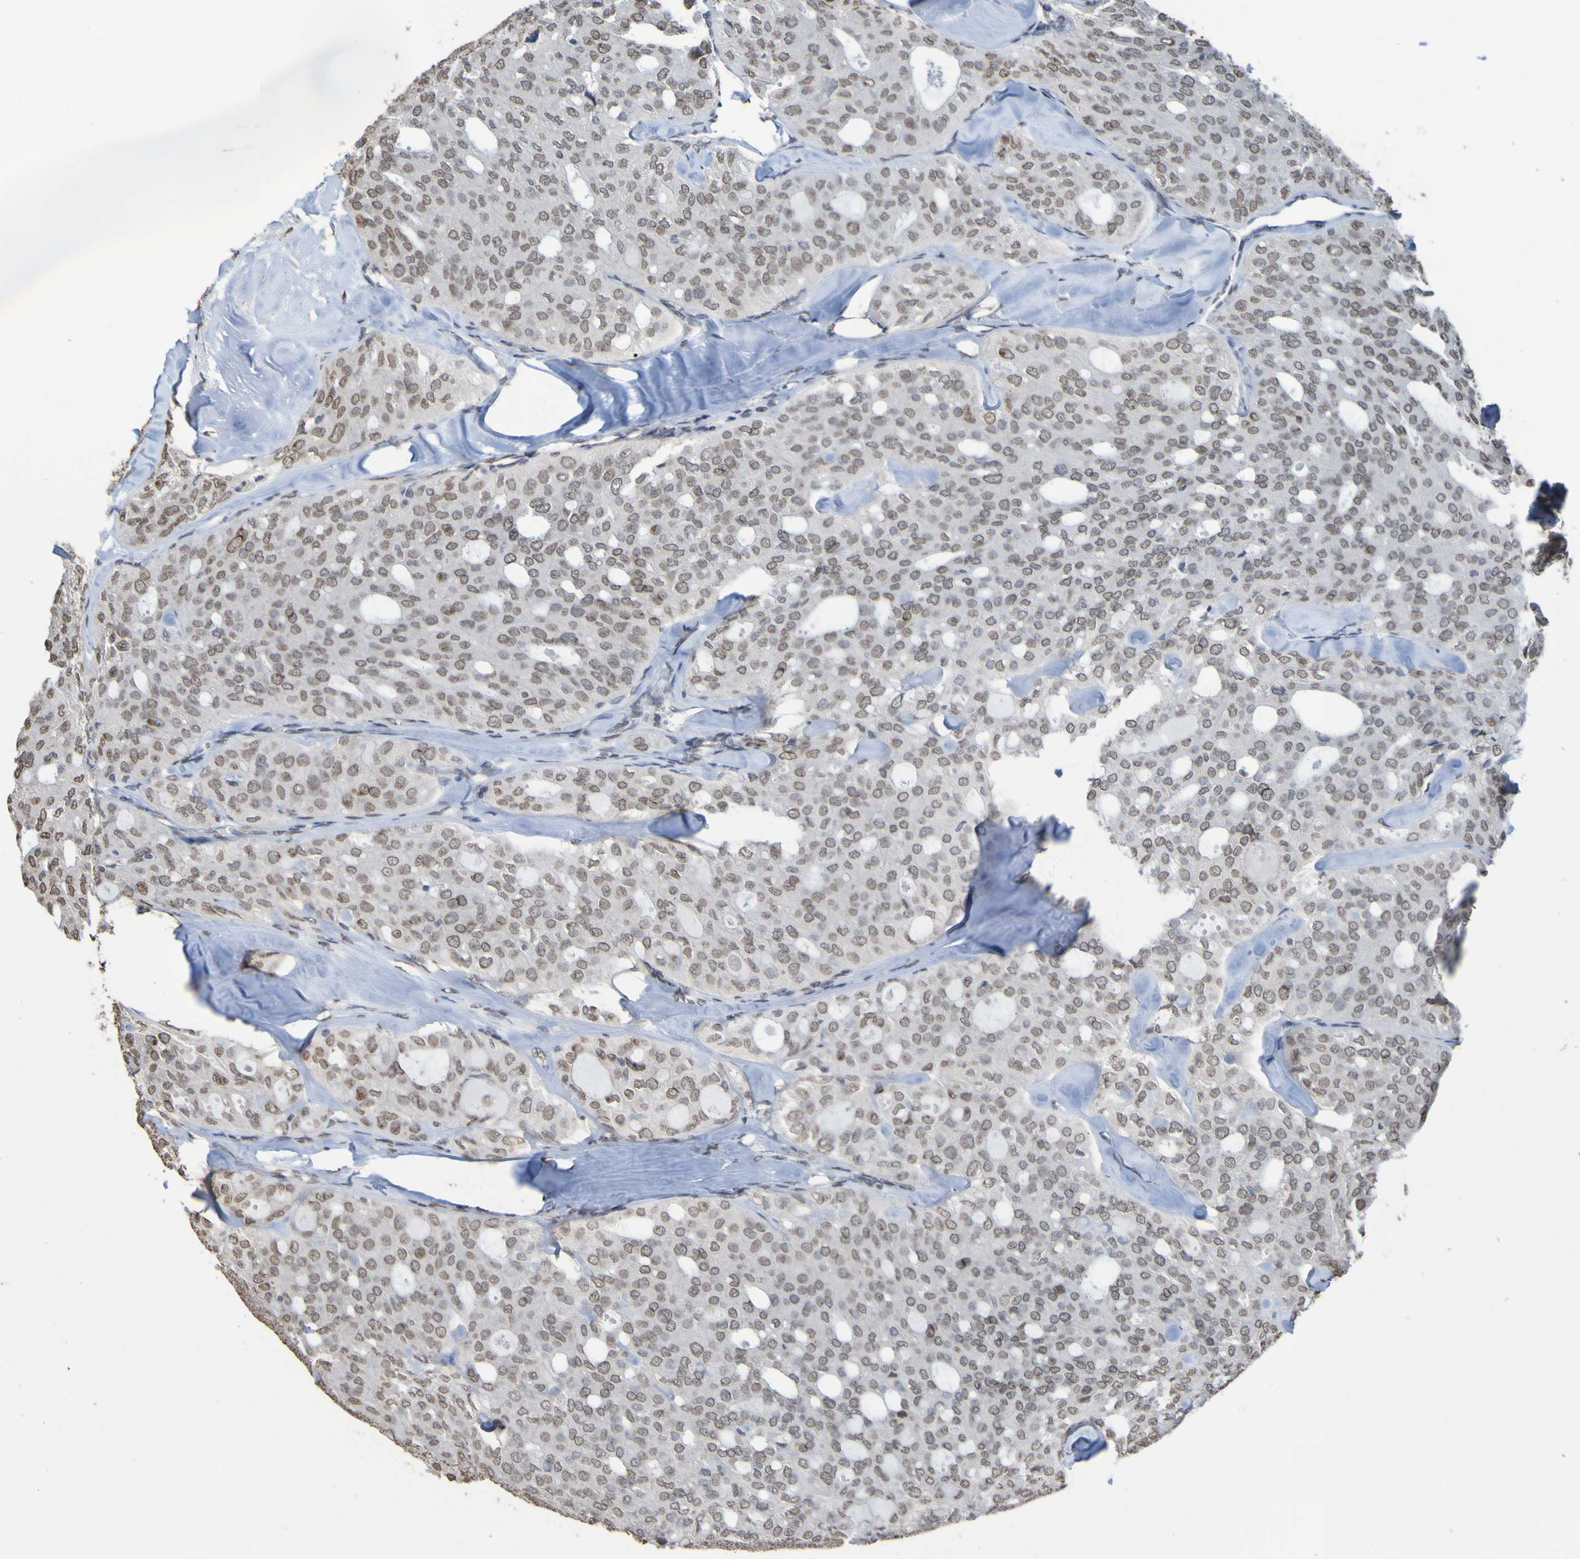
{"staining": {"intensity": "weak", "quantity": ">75%", "location": "nuclear"}, "tissue": "thyroid cancer", "cell_type": "Tumor cells", "image_type": "cancer", "snomed": [{"axis": "morphology", "description": "Follicular adenoma carcinoma, NOS"}, {"axis": "topography", "description": "Thyroid gland"}], "caption": "Immunohistochemical staining of human thyroid follicular adenoma carcinoma shows weak nuclear protein positivity in about >75% of tumor cells.", "gene": "ALKBH2", "patient": {"sex": "male", "age": 75}}